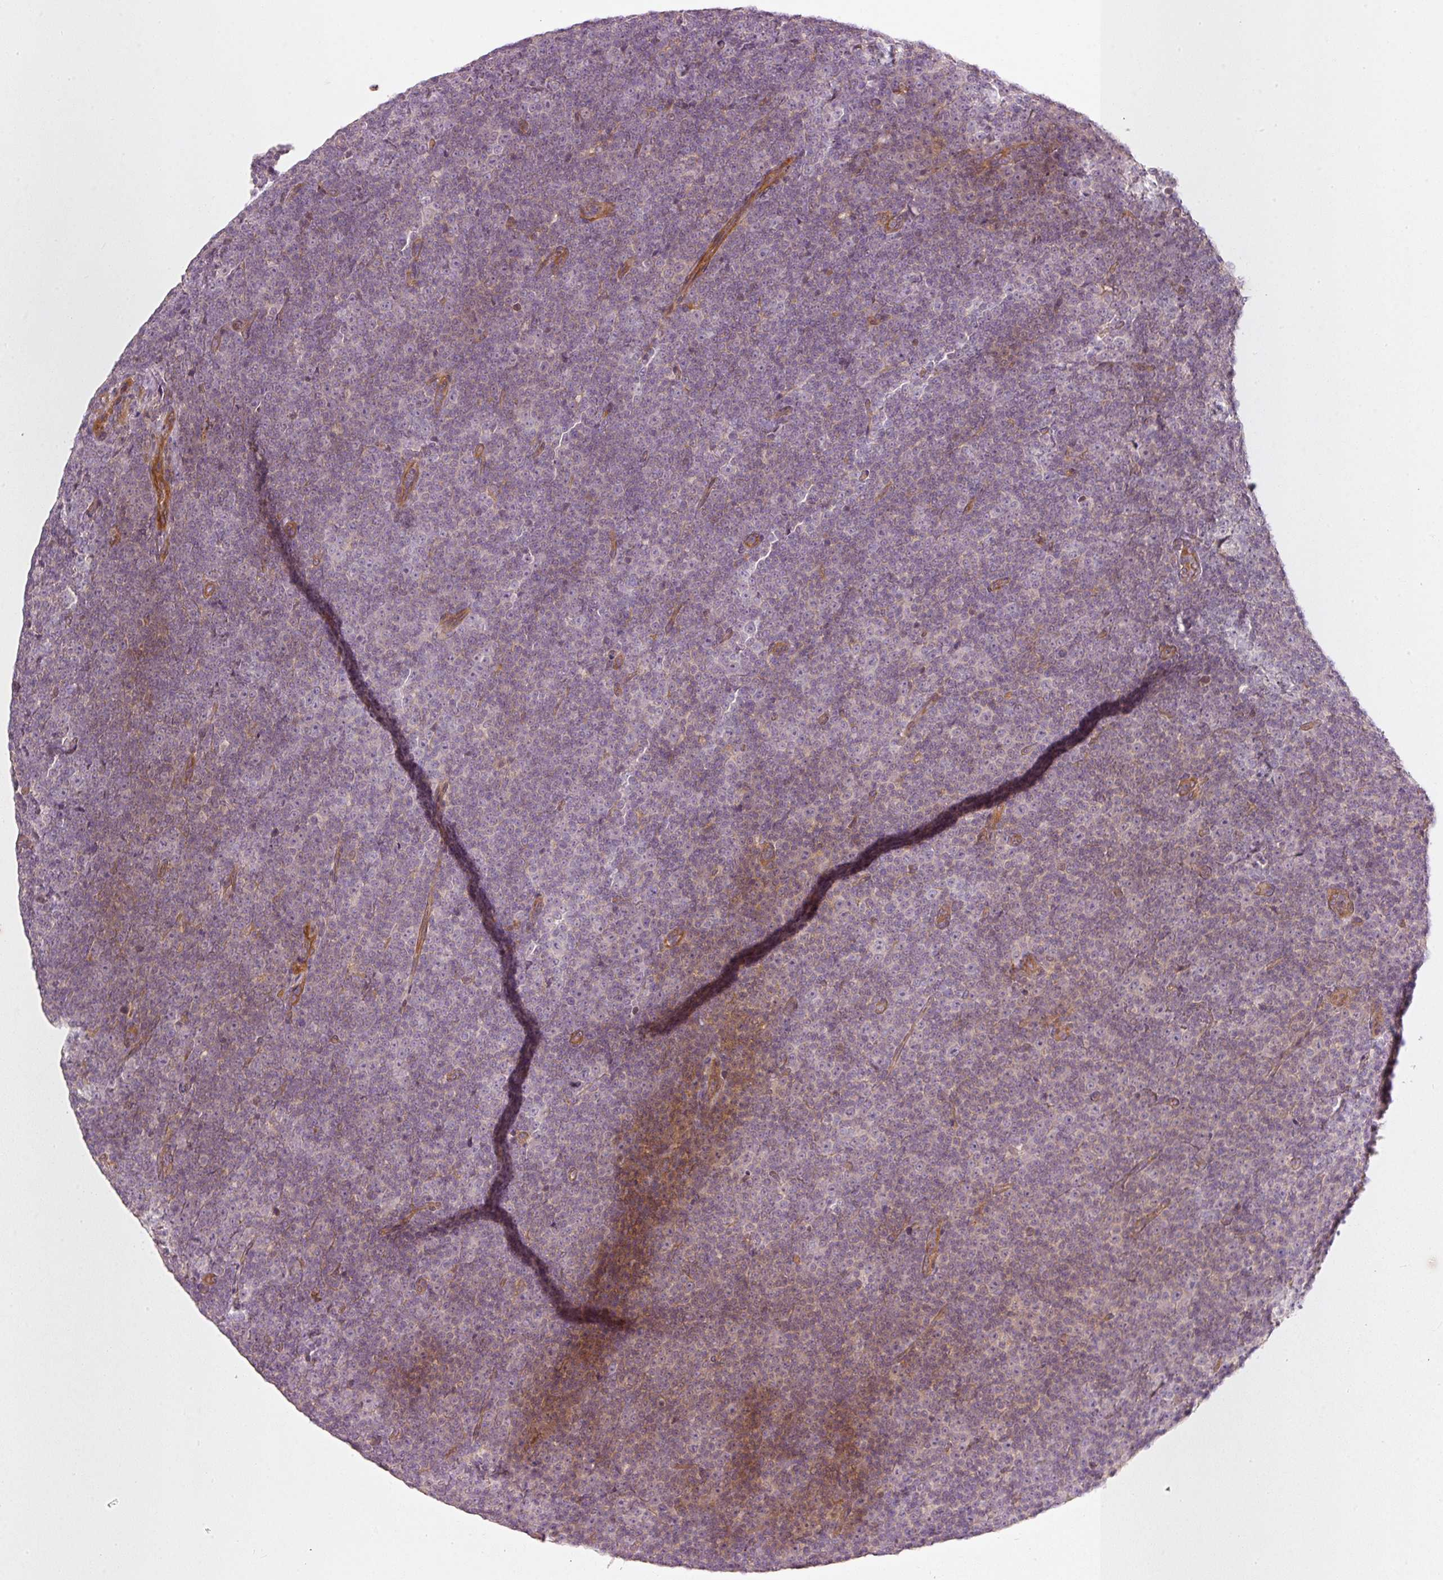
{"staining": {"intensity": "negative", "quantity": "none", "location": "none"}, "tissue": "lymphoma", "cell_type": "Tumor cells", "image_type": "cancer", "snomed": [{"axis": "morphology", "description": "Malignant lymphoma, non-Hodgkin's type, Low grade"}, {"axis": "topography", "description": "Lymph node"}], "caption": "Lymphoma was stained to show a protein in brown. There is no significant expression in tumor cells.", "gene": "KCNQ1", "patient": {"sex": "female", "age": 67}}